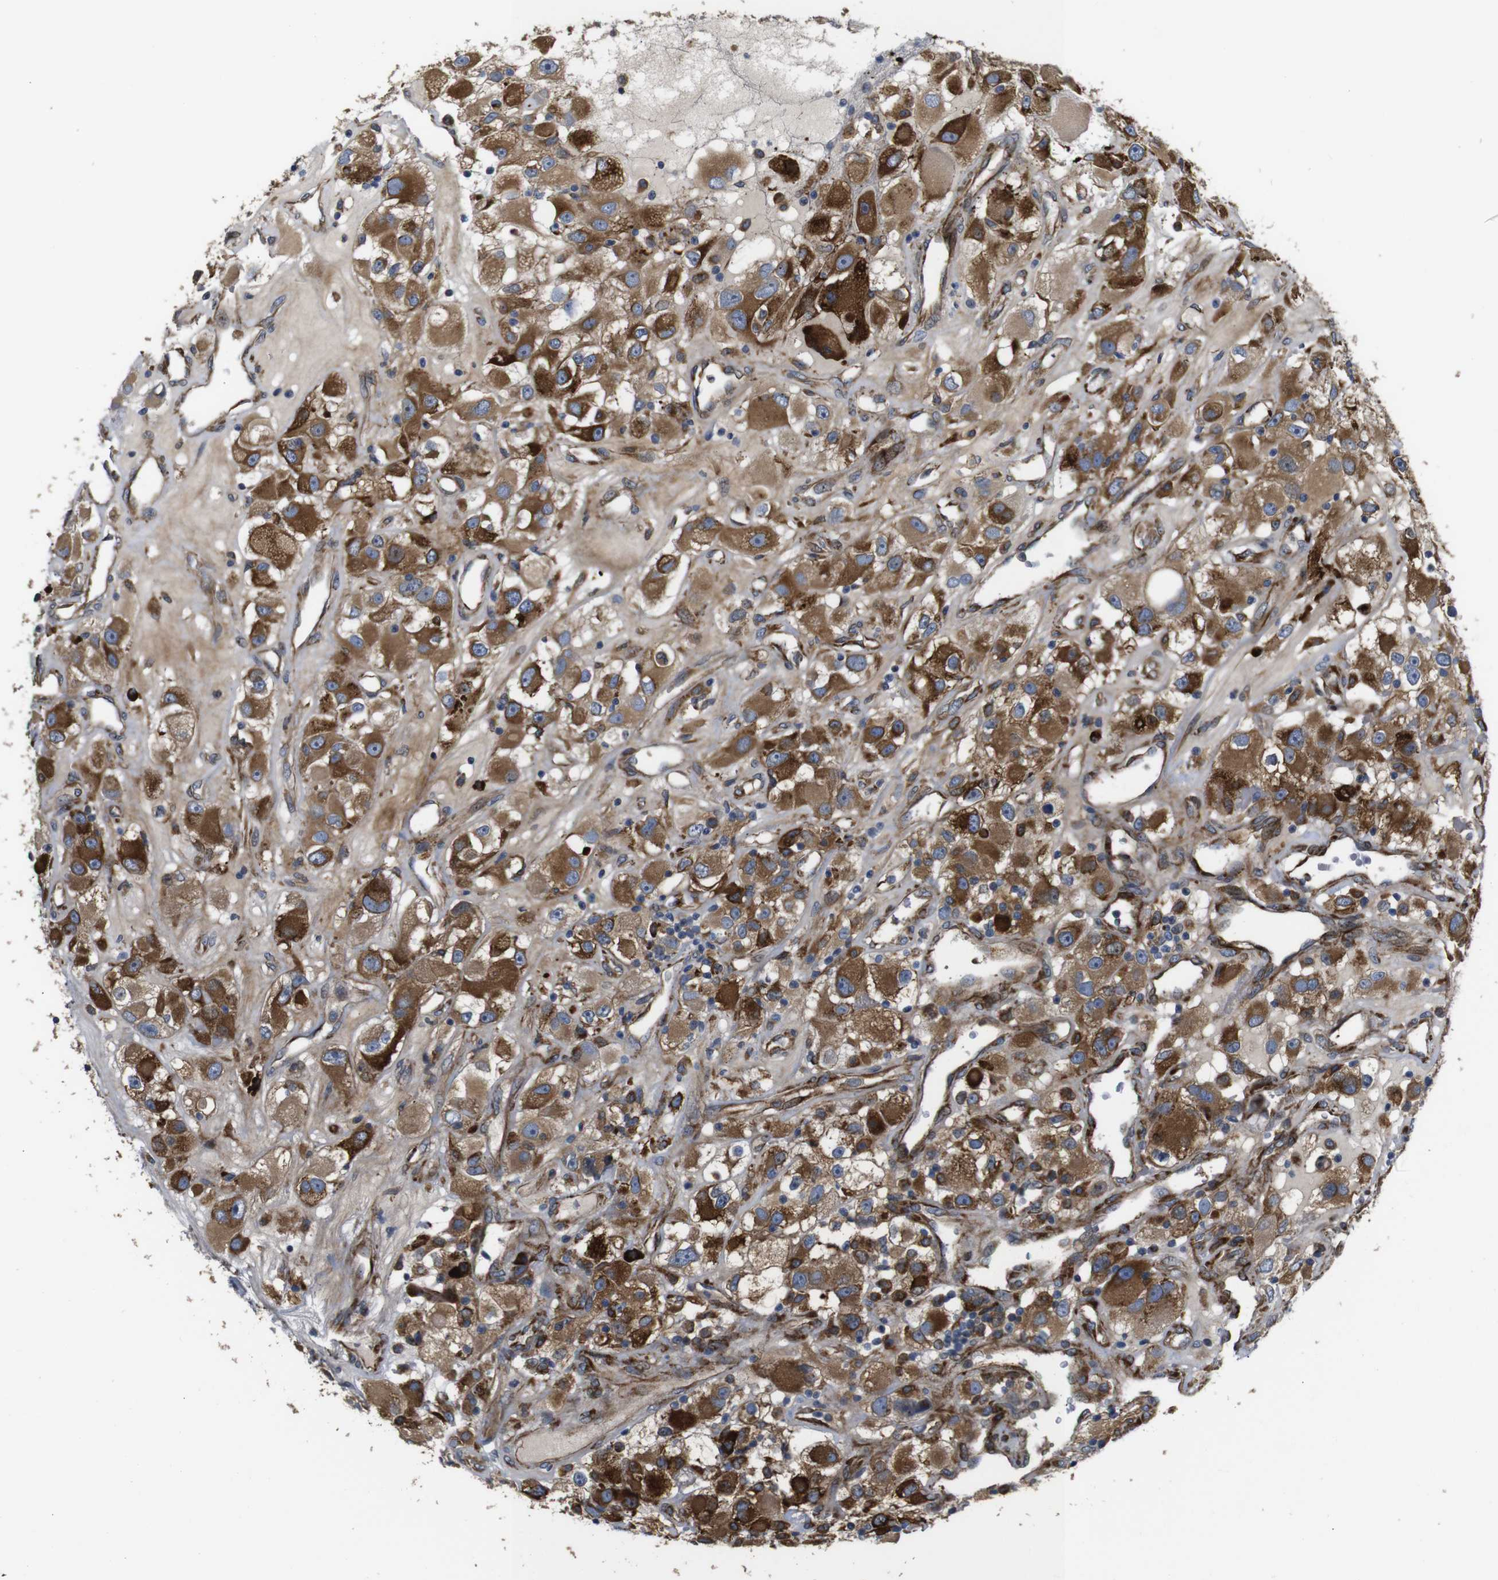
{"staining": {"intensity": "strong", "quantity": ">75%", "location": "cytoplasmic/membranous"}, "tissue": "renal cancer", "cell_type": "Tumor cells", "image_type": "cancer", "snomed": [{"axis": "morphology", "description": "Adenocarcinoma, NOS"}, {"axis": "topography", "description": "Kidney"}], "caption": "Renal adenocarcinoma was stained to show a protein in brown. There is high levels of strong cytoplasmic/membranous staining in about >75% of tumor cells.", "gene": "UBE2G2", "patient": {"sex": "female", "age": 52}}